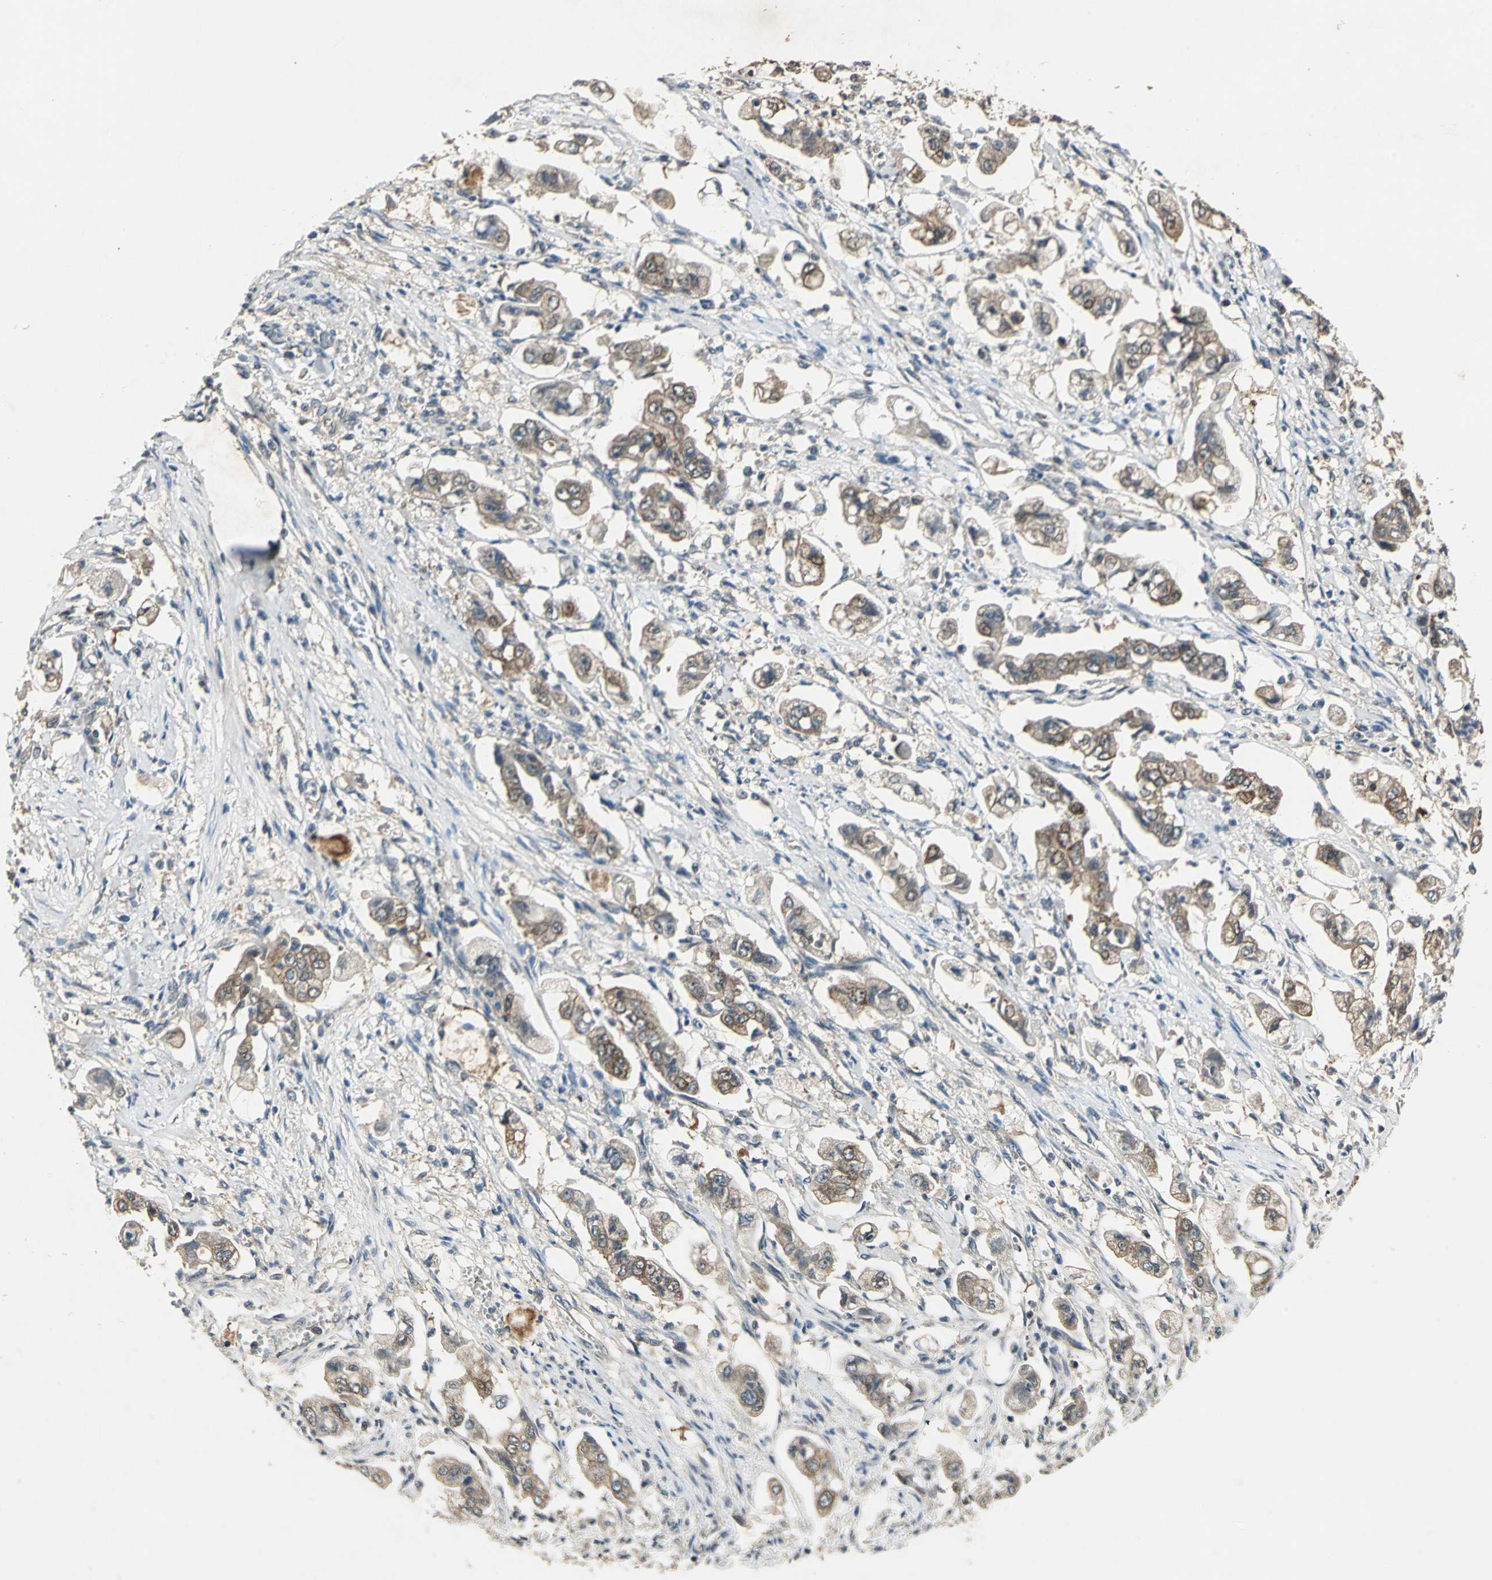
{"staining": {"intensity": "moderate", "quantity": ">75%", "location": "cytoplasmic/membranous"}, "tissue": "stomach cancer", "cell_type": "Tumor cells", "image_type": "cancer", "snomed": [{"axis": "morphology", "description": "Adenocarcinoma, NOS"}, {"axis": "topography", "description": "Stomach"}], "caption": "Approximately >75% of tumor cells in human stomach cancer show moderate cytoplasmic/membranous protein expression as visualized by brown immunohistochemical staining.", "gene": "AHSA1", "patient": {"sex": "male", "age": 62}}